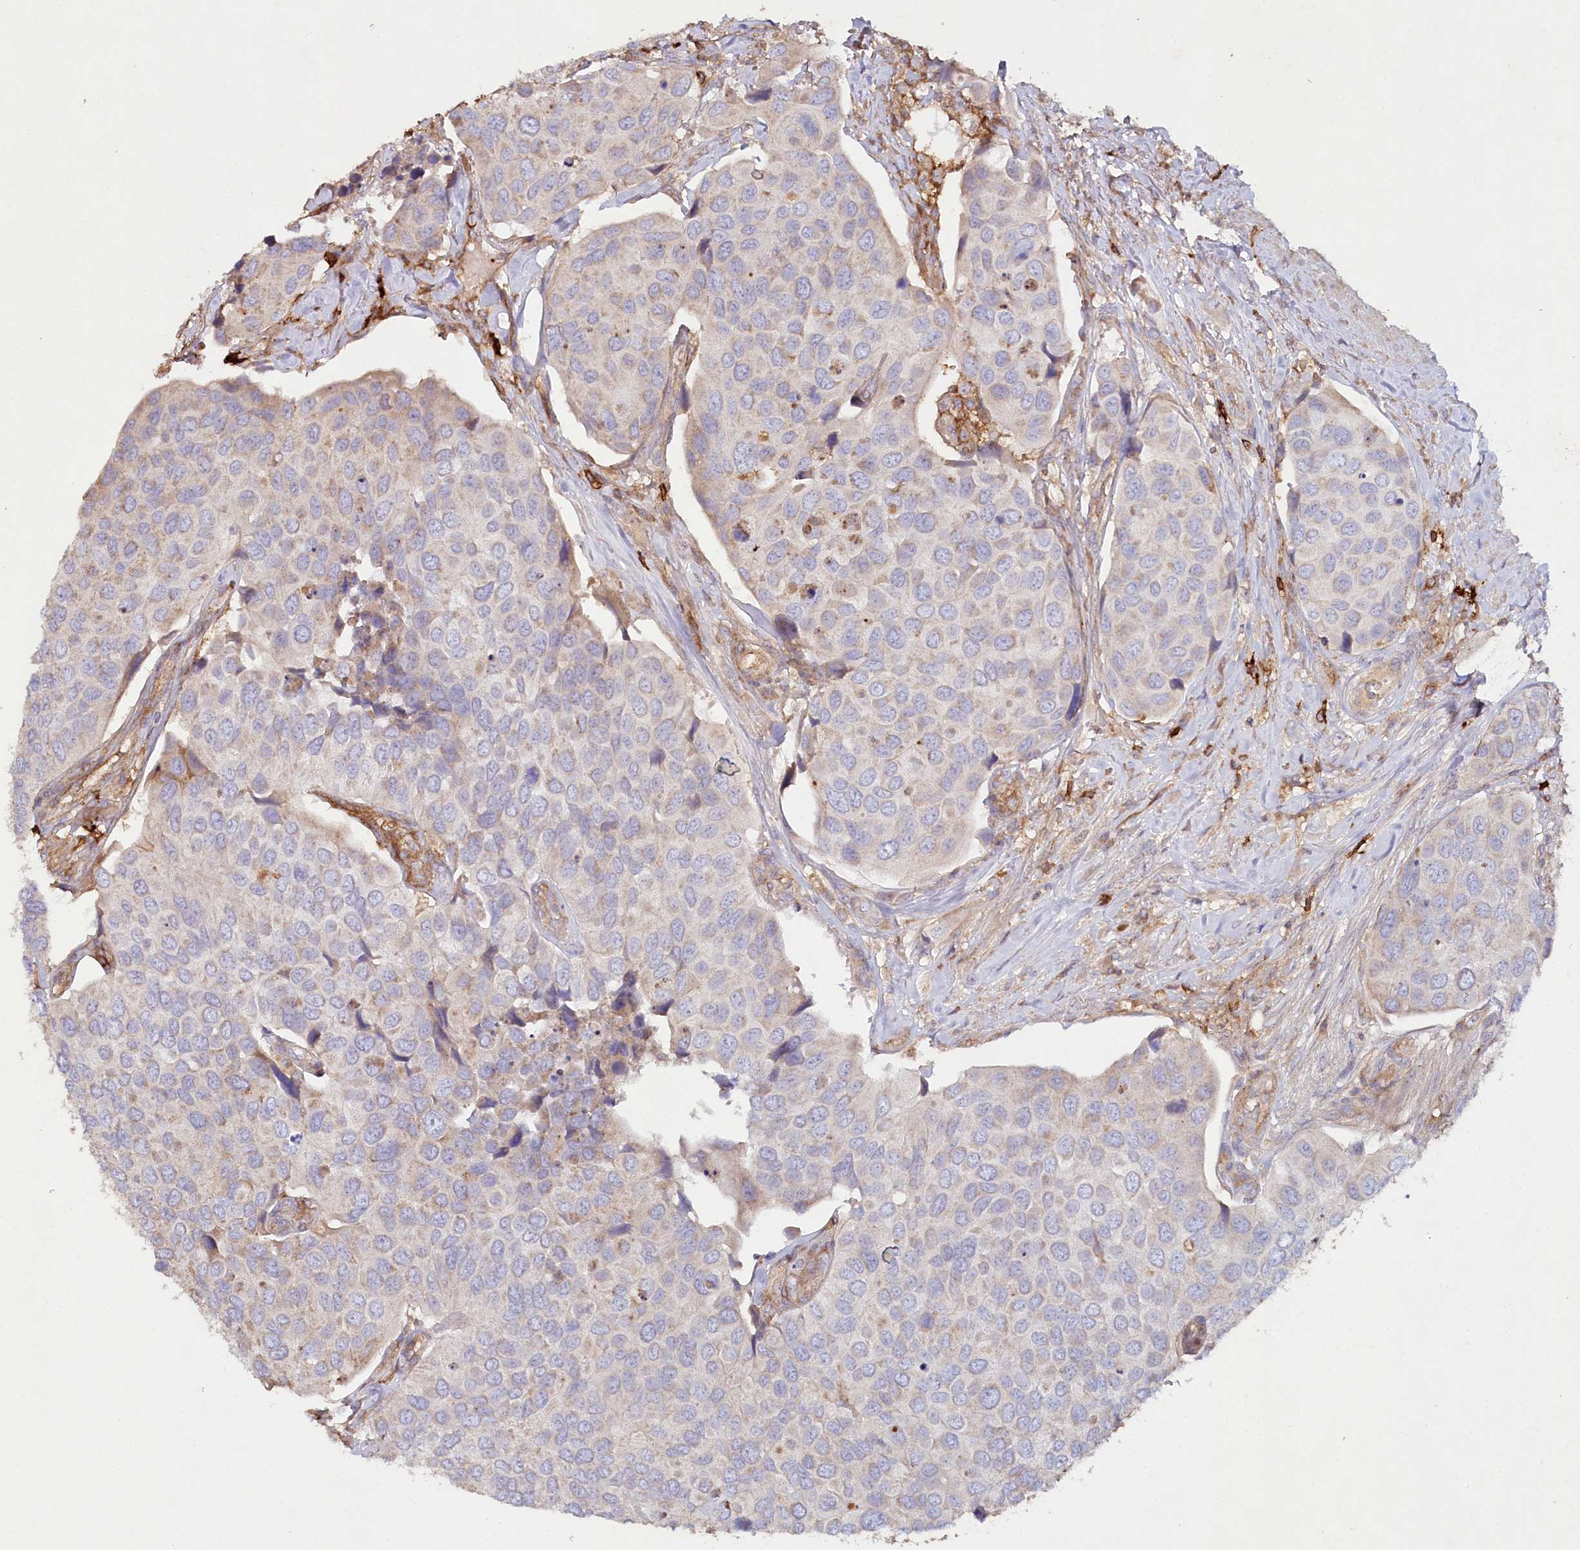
{"staining": {"intensity": "weak", "quantity": "<25%", "location": "cytoplasmic/membranous"}, "tissue": "urothelial cancer", "cell_type": "Tumor cells", "image_type": "cancer", "snomed": [{"axis": "morphology", "description": "Urothelial carcinoma, High grade"}, {"axis": "topography", "description": "Urinary bladder"}], "caption": "An immunohistochemistry (IHC) histopathology image of urothelial cancer is shown. There is no staining in tumor cells of urothelial cancer.", "gene": "RBP5", "patient": {"sex": "male", "age": 74}}